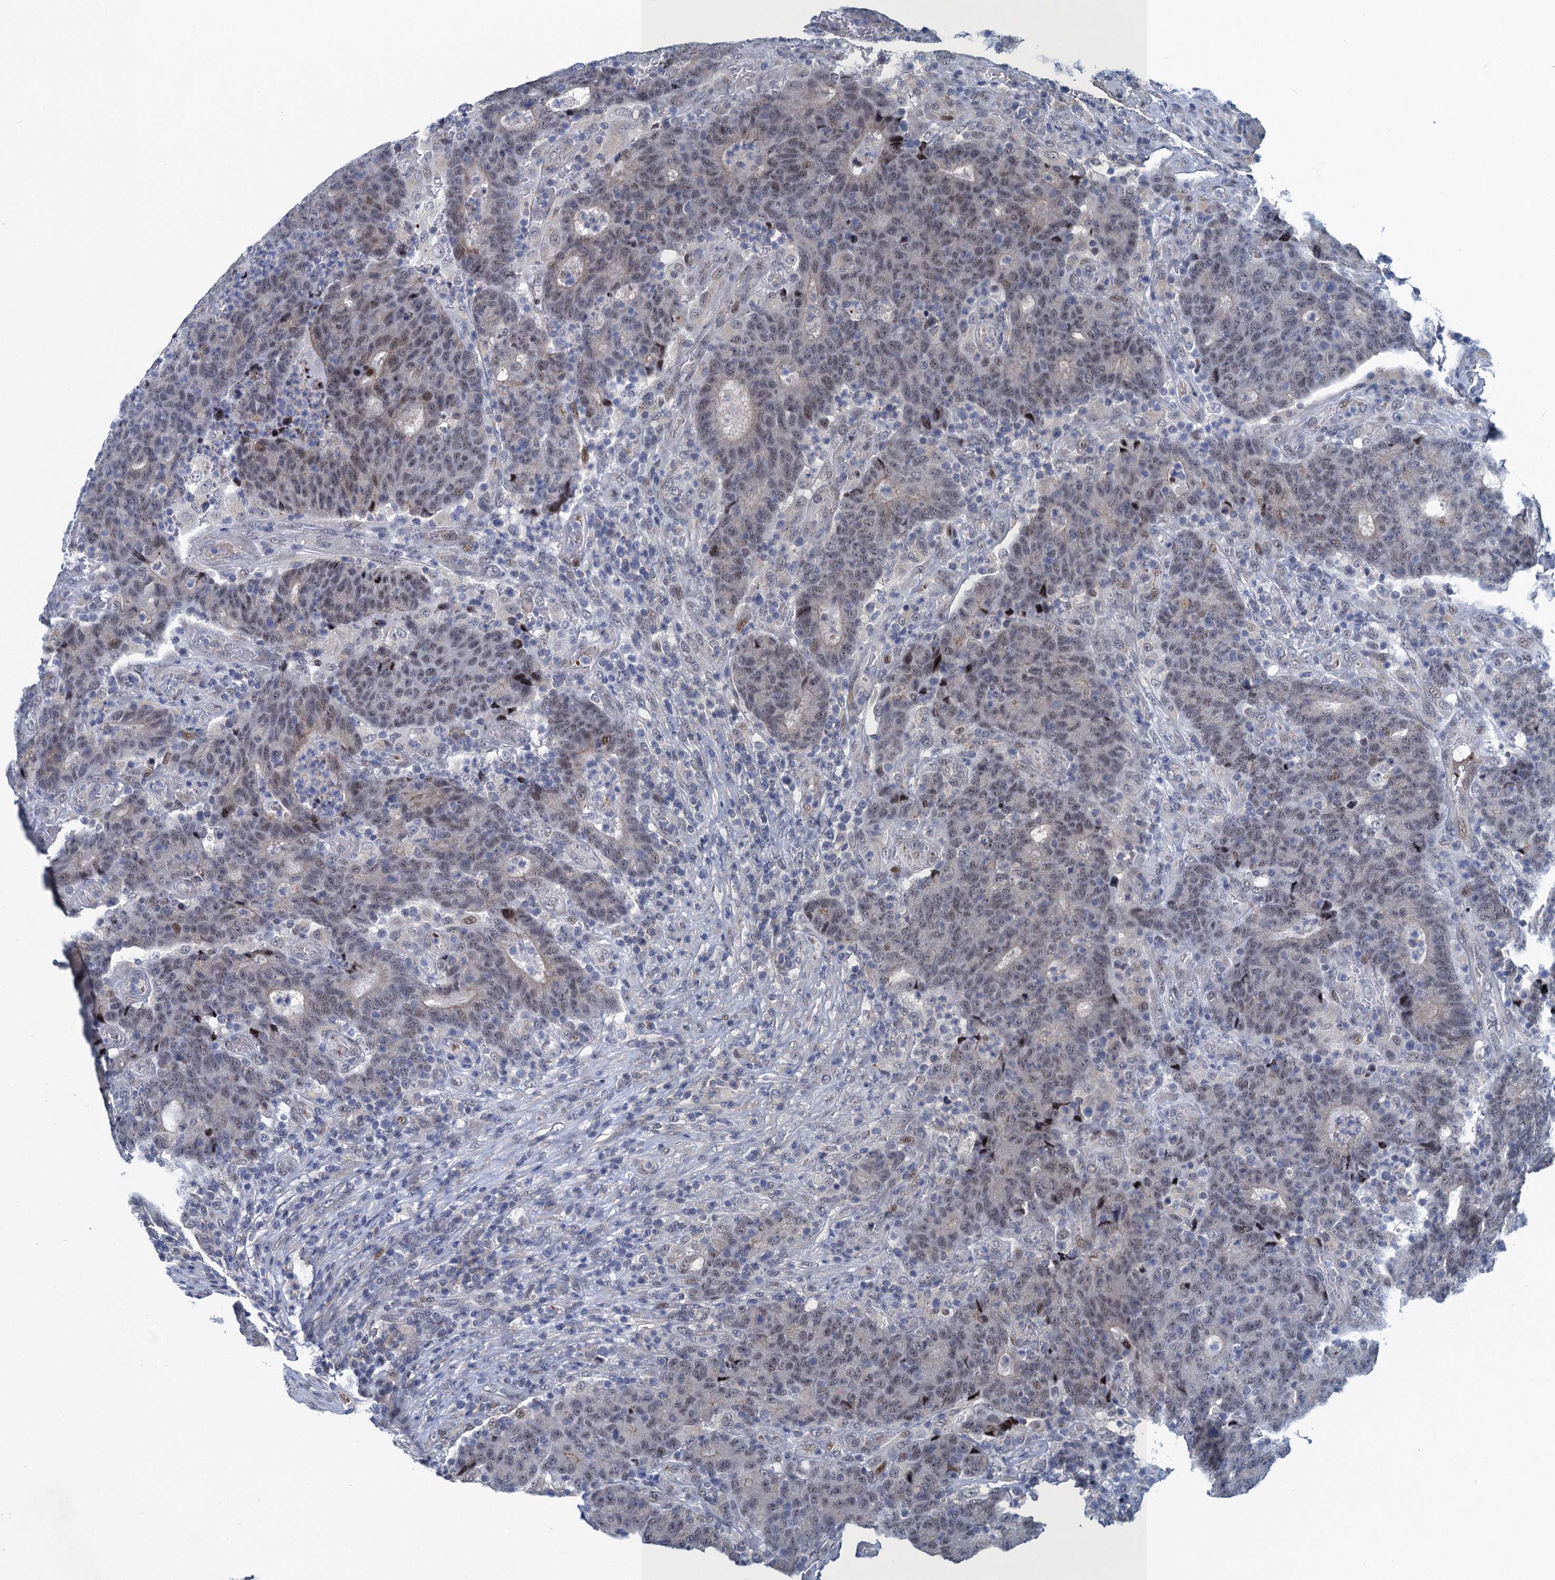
{"staining": {"intensity": "weak", "quantity": "<25%", "location": "nuclear"}, "tissue": "colorectal cancer", "cell_type": "Tumor cells", "image_type": "cancer", "snomed": [{"axis": "morphology", "description": "Adenocarcinoma, NOS"}, {"axis": "topography", "description": "Colon"}], "caption": "This is an immunohistochemistry (IHC) micrograph of colorectal adenocarcinoma. There is no expression in tumor cells.", "gene": "ATOSA", "patient": {"sex": "female", "age": 75}}